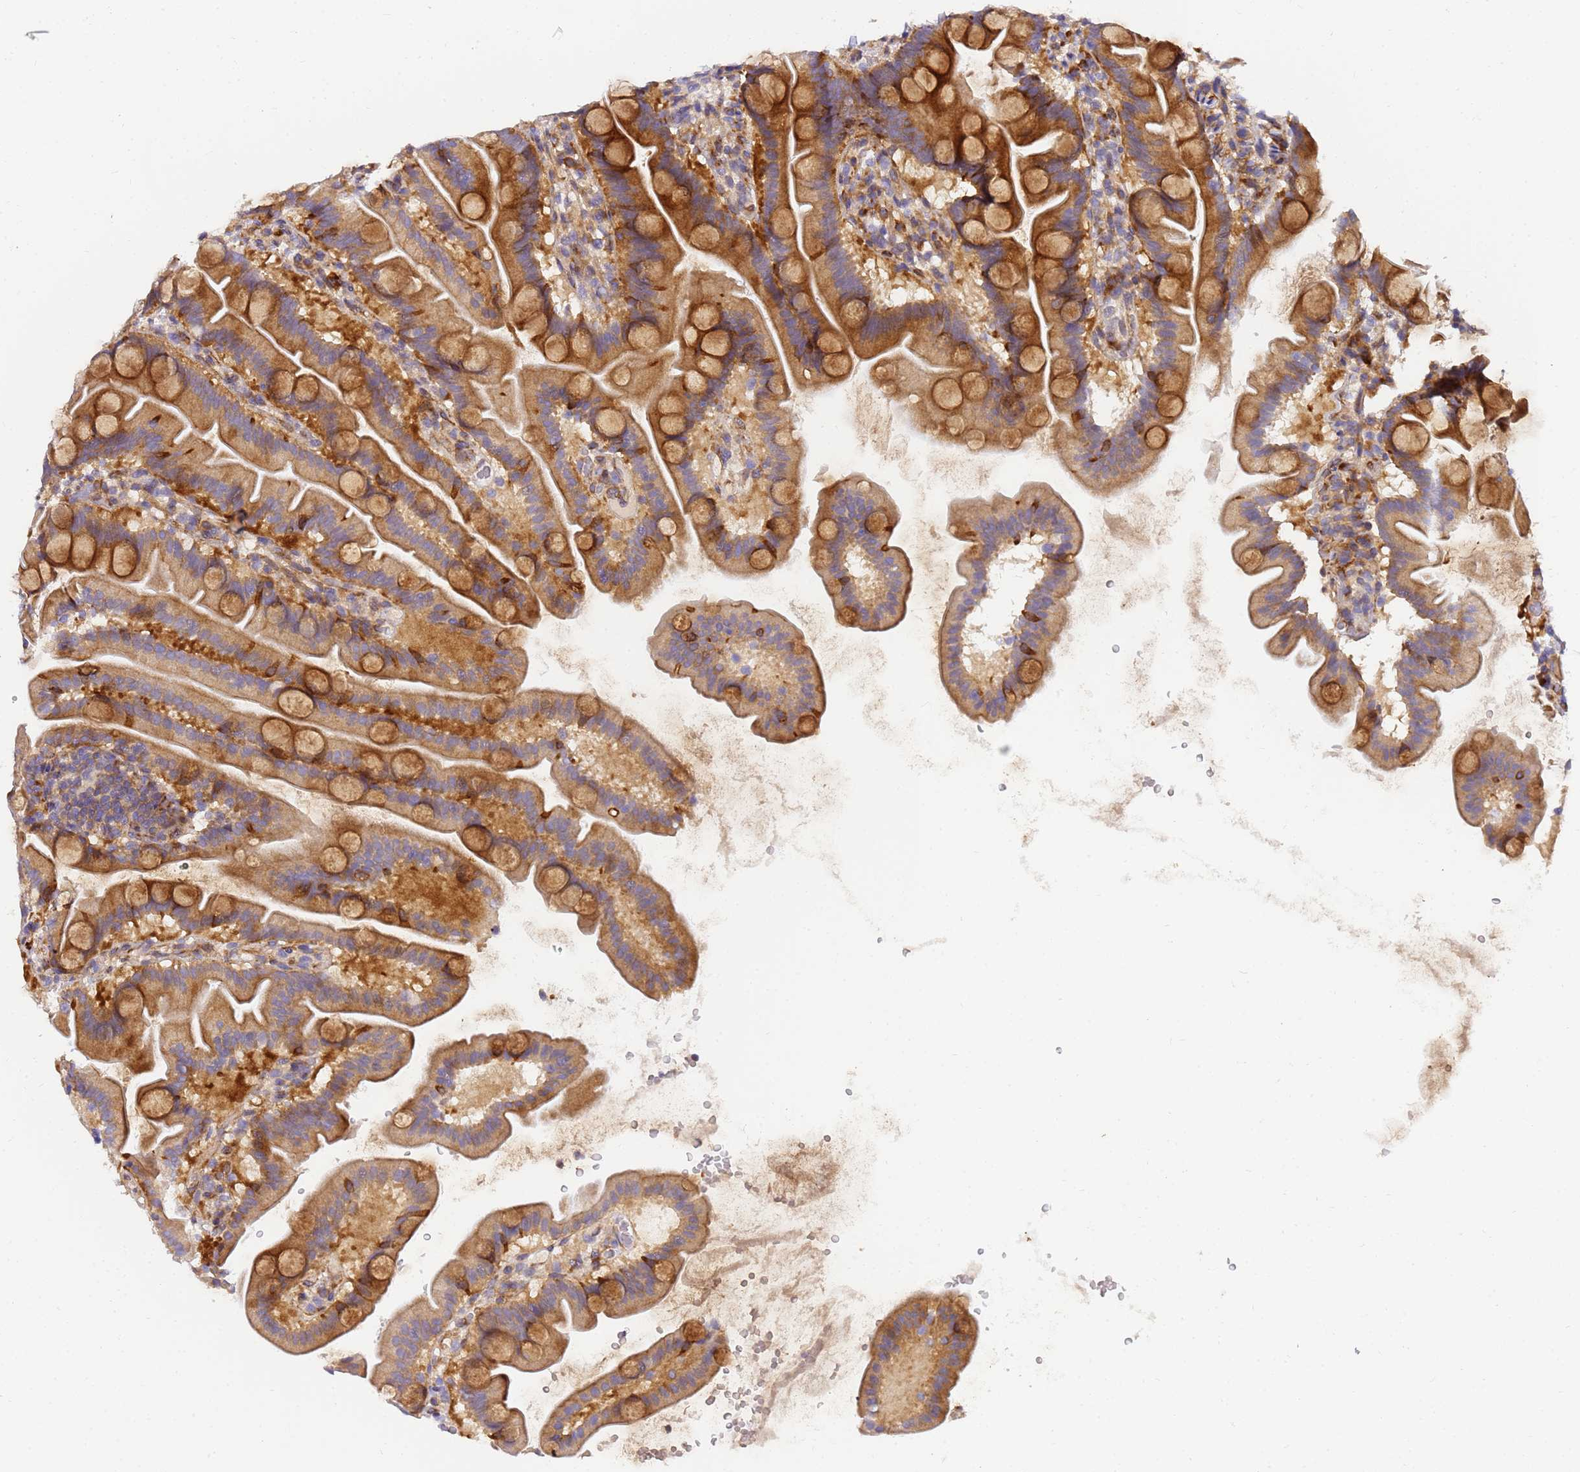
{"staining": {"intensity": "moderate", "quantity": ">75%", "location": "cytoplasmic/membranous"}, "tissue": "small intestine", "cell_type": "Glandular cells", "image_type": "normal", "snomed": [{"axis": "morphology", "description": "Normal tissue, NOS"}, {"axis": "topography", "description": "Small intestine"}], "caption": "Protein expression by immunohistochemistry reveals moderate cytoplasmic/membranous positivity in about >75% of glandular cells in normal small intestine.", "gene": "POM121C", "patient": {"sex": "female", "age": 68}}